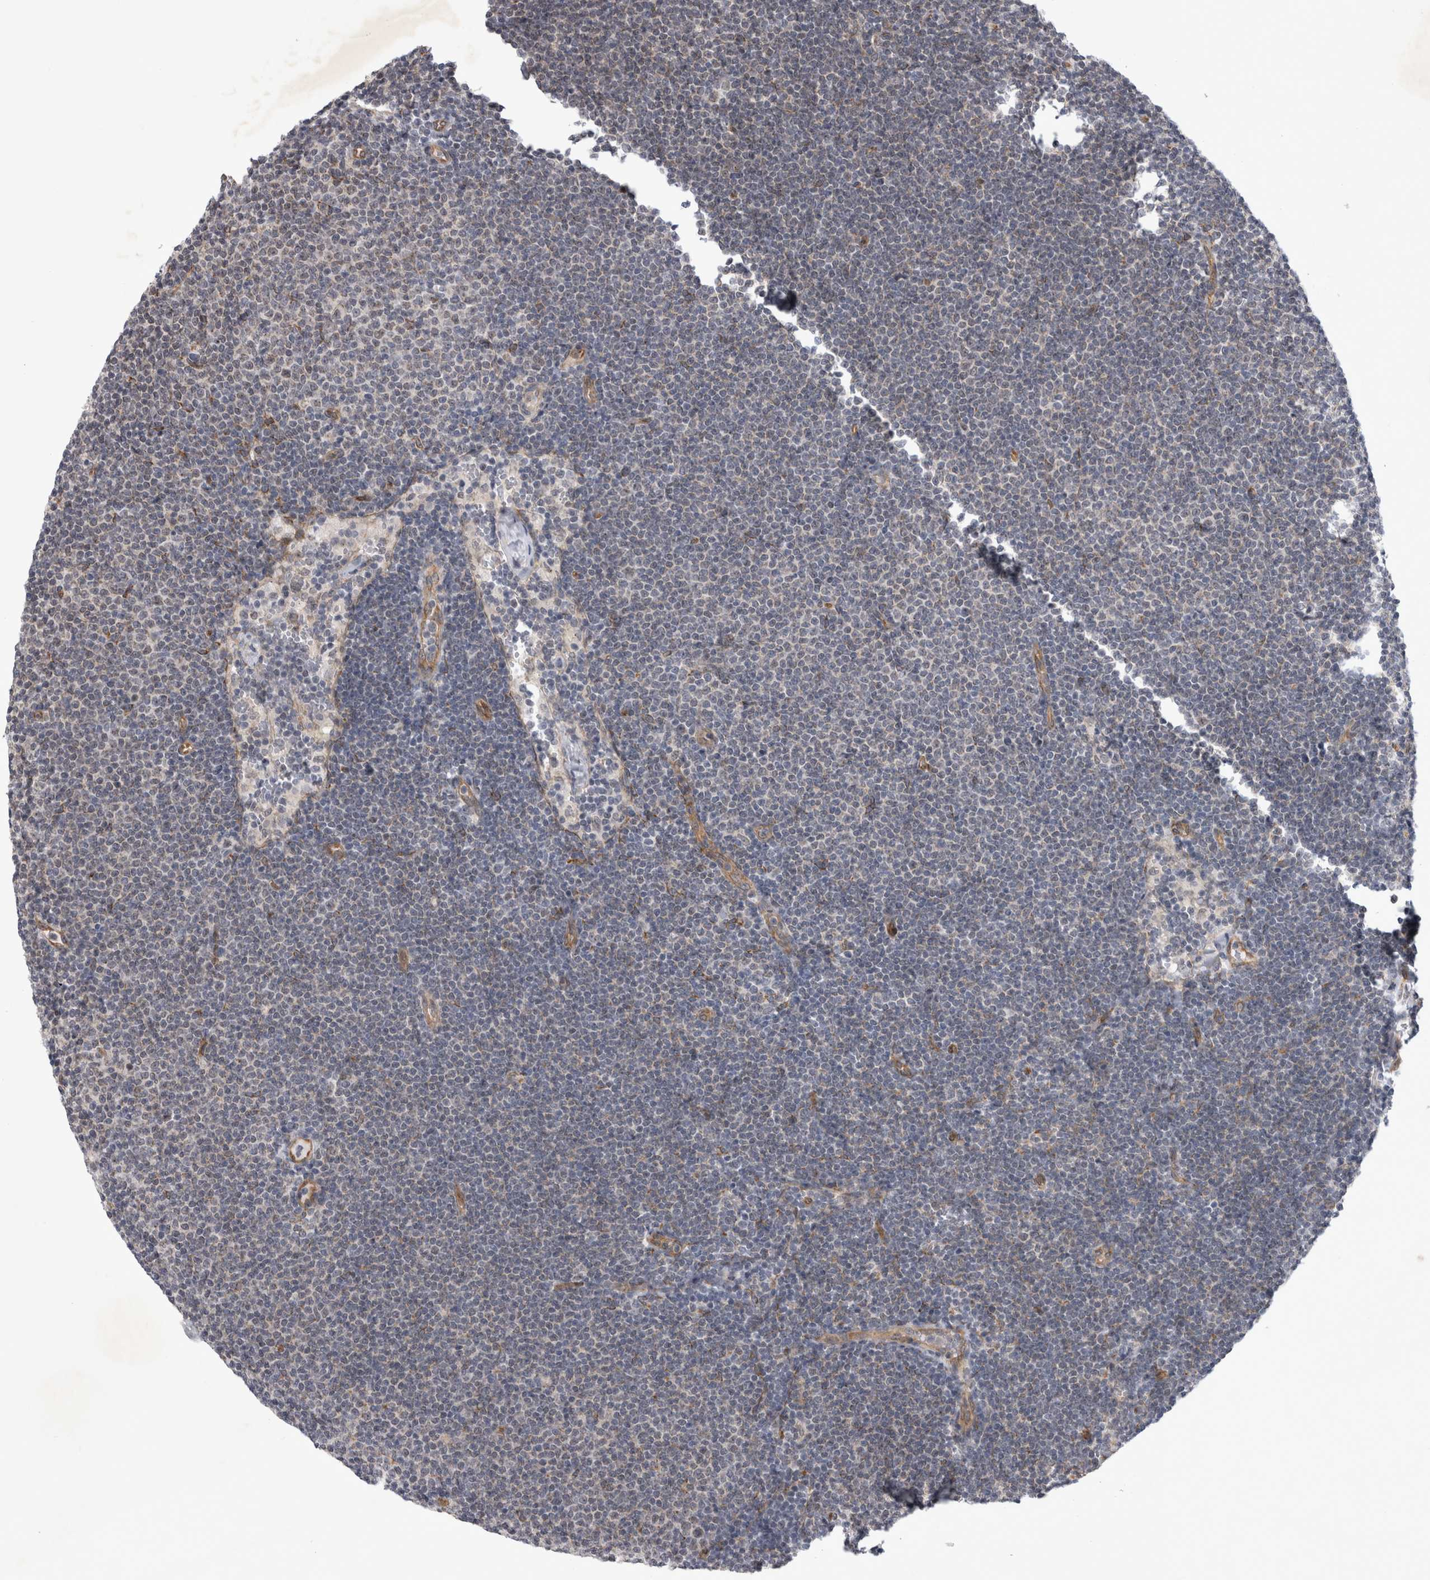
{"staining": {"intensity": "negative", "quantity": "none", "location": "none"}, "tissue": "lymphoma", "cell_type": "Tumor cells", "image_type": "cancer", "snomed": [{"axis": "morphology", "description": "Malignant lymphoma, non-Hodgkin's type, Low grade"}, {"axis": "topography", "description": "Lymph node"}], "caption": "This is an immunohistochemistry (IHC) histopathology image of malignant lymphoma, non-Hodgkin's type (low-grade). There is no staining in tumor cells.", "gene": "PARP11", "patient": {"sex": "female", "age": 53}}